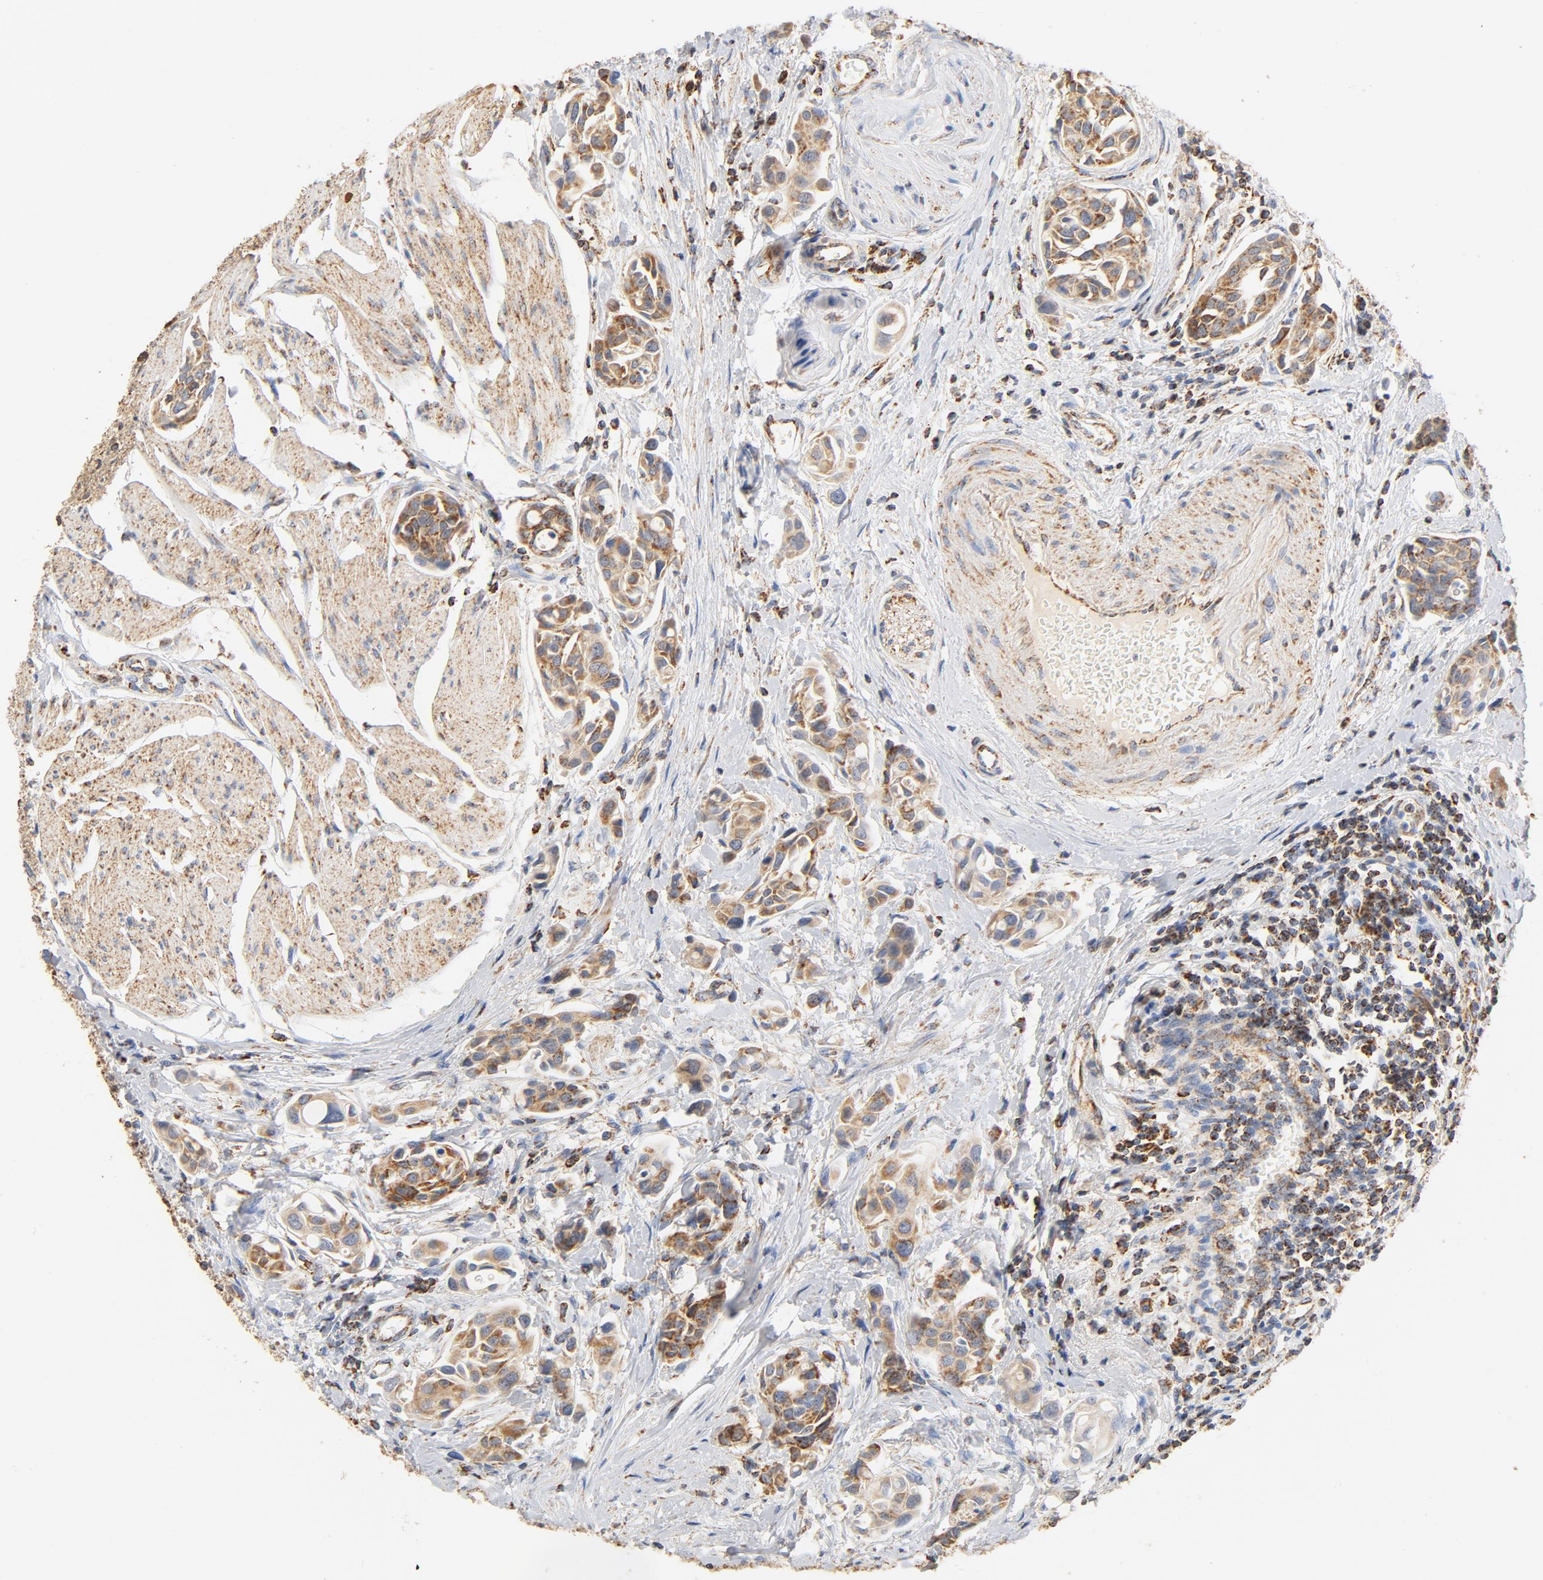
{"staining": {"intensity": "moderate", "quantity": ">75%", "location": "cytoplasmic/membranous"}, "tissue": "urothelial cancer", "cell_type": "Tumor cells", "image_type": "cancer", "snomed": [{"axis": "morphology", "description": "Urothelial carcinoma, High grade"}, {"axis": "topography", "description": "Urinary bladder"}], "caption": "High-power microscopy captured an immunohistochemistry histopathology image of urothelial cancer, revealing moderate cytoplasmic/membranous positivity in about >75% of tumor cells.", "gene": "COX4I1", "patient": {"sex": "male", "age": 78}}